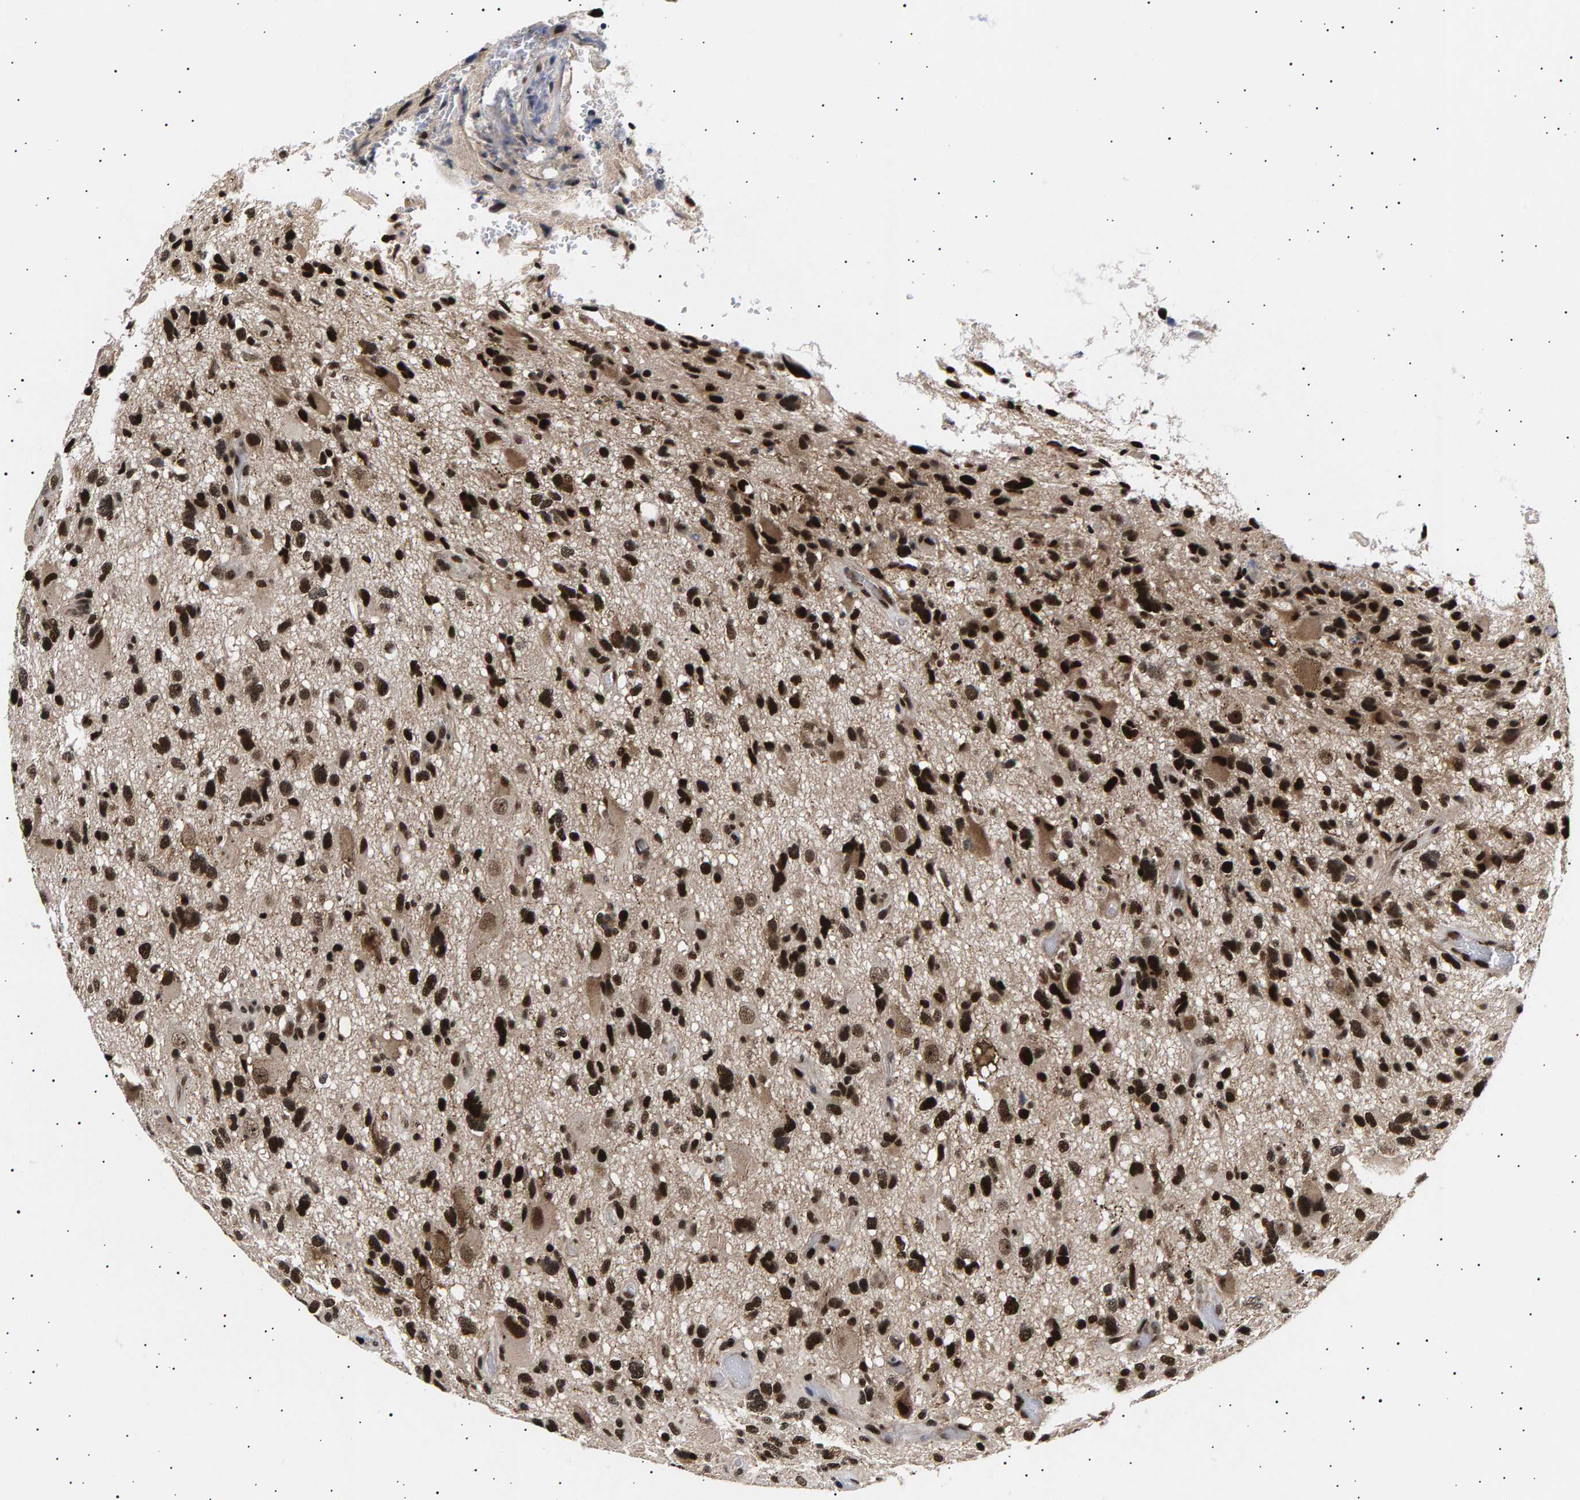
{"staining": {"intensity": "strong", "quantity": ">75%", "location": "nuclear"}, "tissue": "glioma", "cell_type": "Tumor cells", "image_type": "cancer", "snomed": [{"axis": "morphology", "description": "Glioma, malignant, High grade"}, {"axis": "topography", "description": "Brain"}], "caption": "This is an image of IHC staining of malignant glioma (high-grade), which shows strong positivity in the nuclear of tumor cells.", "gene": "ANKRD40", "patient": {"sex": "male", "age": 33}}